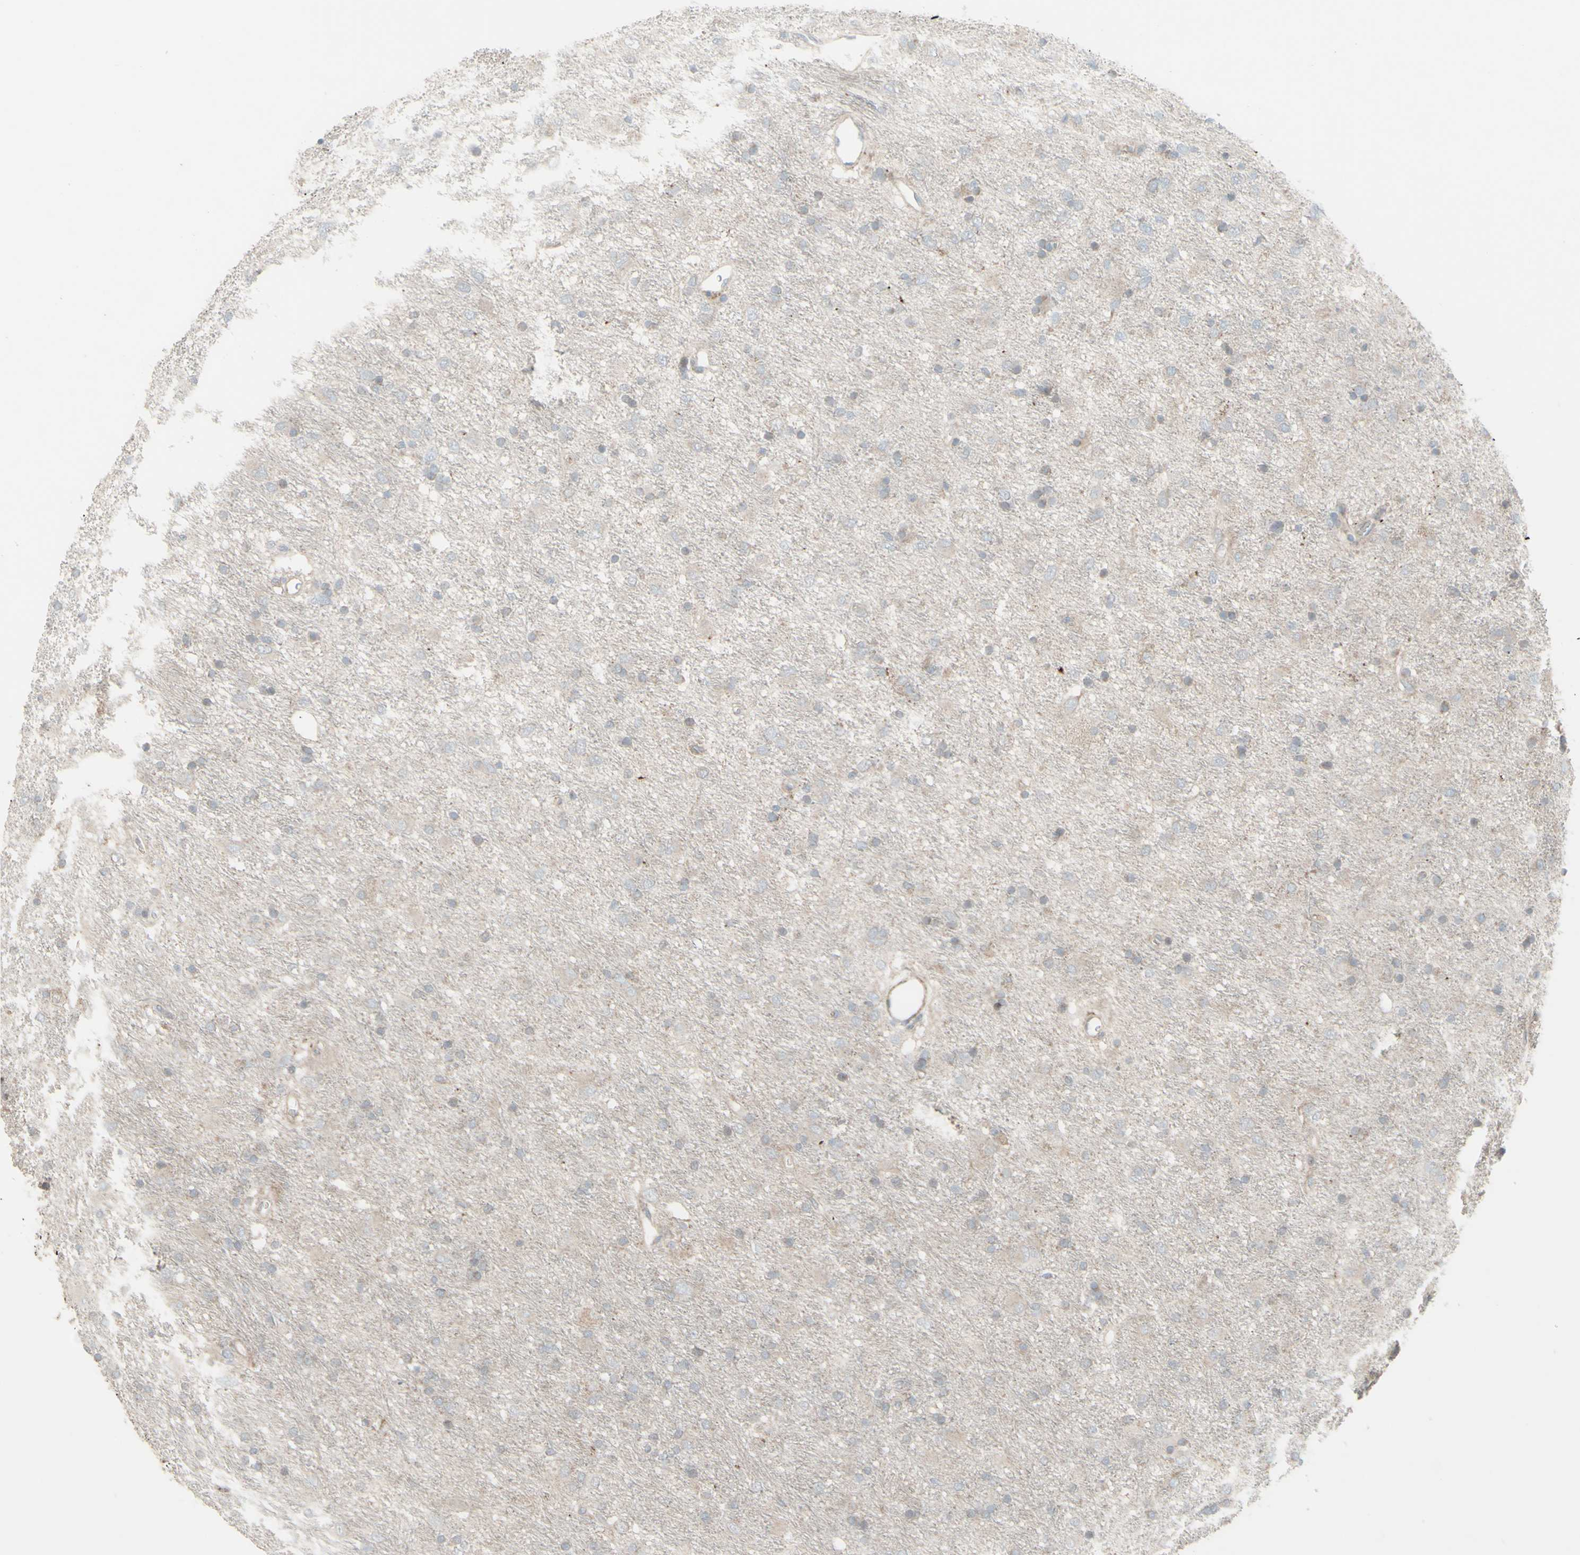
{"staining": {"intensity": "weak", "quantity": "<25%", "location": "cytoplasmic/membranous"}, "tissue": "glioma", "cell_type": "Tumor cells", "image_type": "cancer", "snomed": [{"axis": "morphology", "description": "Glioma, malignant, Low grade"}, {"axis": "topography", "description": "Brain"}], "caption": "An image of glioma stained for a protein shows no brown staining in tumor cells.", "gene": "GMNN", "patient": {"sex": "male", "age": 77}}